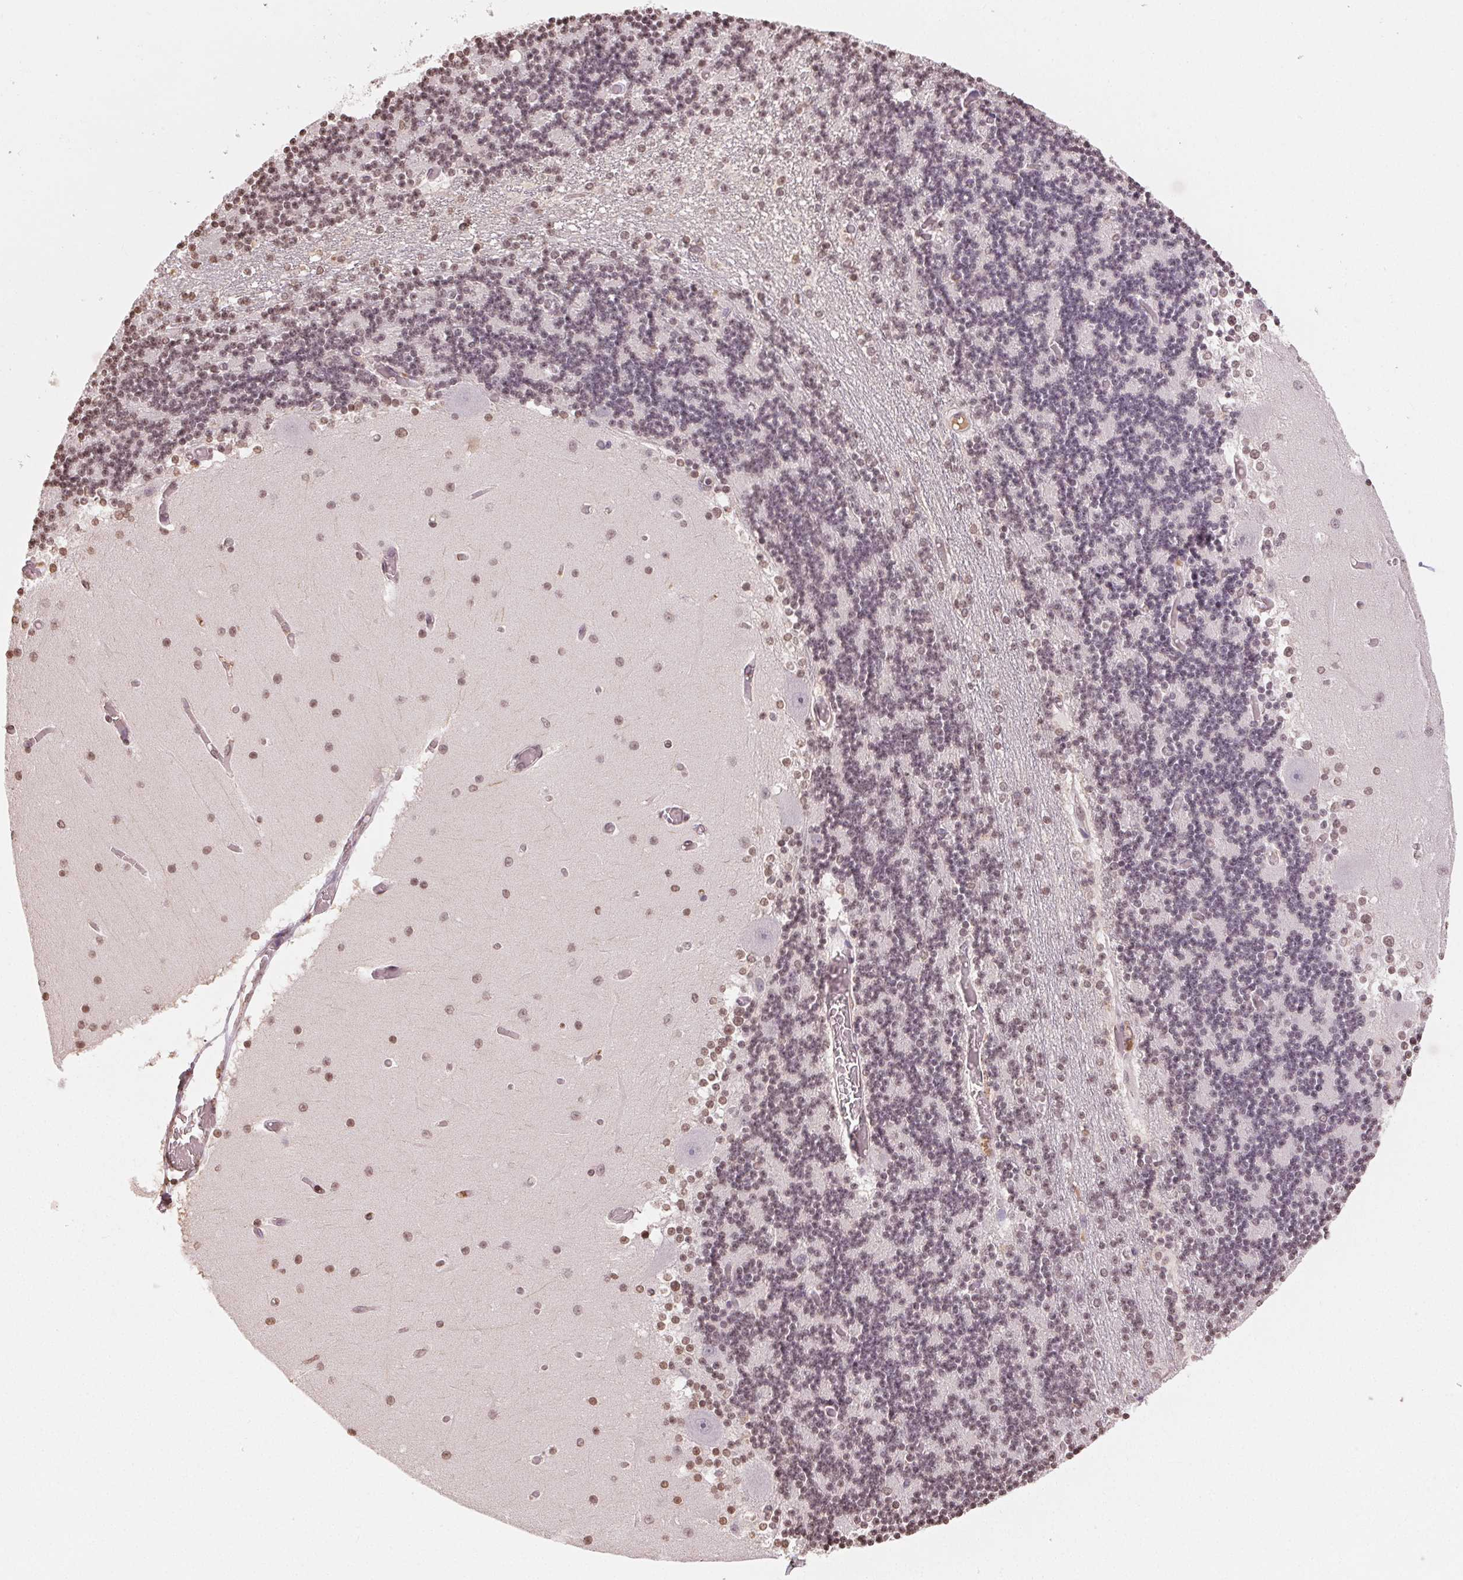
{"staining": {"intensity": "weak", "quantity": "25%-75%", "location": "nuclear"}, "tissue": "cerebellum", "cell_type": "Cells in granular layer", "image_type": "normal", "snomed": [{"axis": "morphology", "description": "Normal tissue, NOS"}, {"axis": "topography", "description": "Cerebellum"}], "caption": "This micrograph demonstrates normal cerebellum stained with IHC to label a protein in brown. The nuclear of cells in granular layer show weak positivity for the protein. Nuclei are counter-stained blue.", "gene": "TBP", "patient": {"sex": "female", "age": 28}}